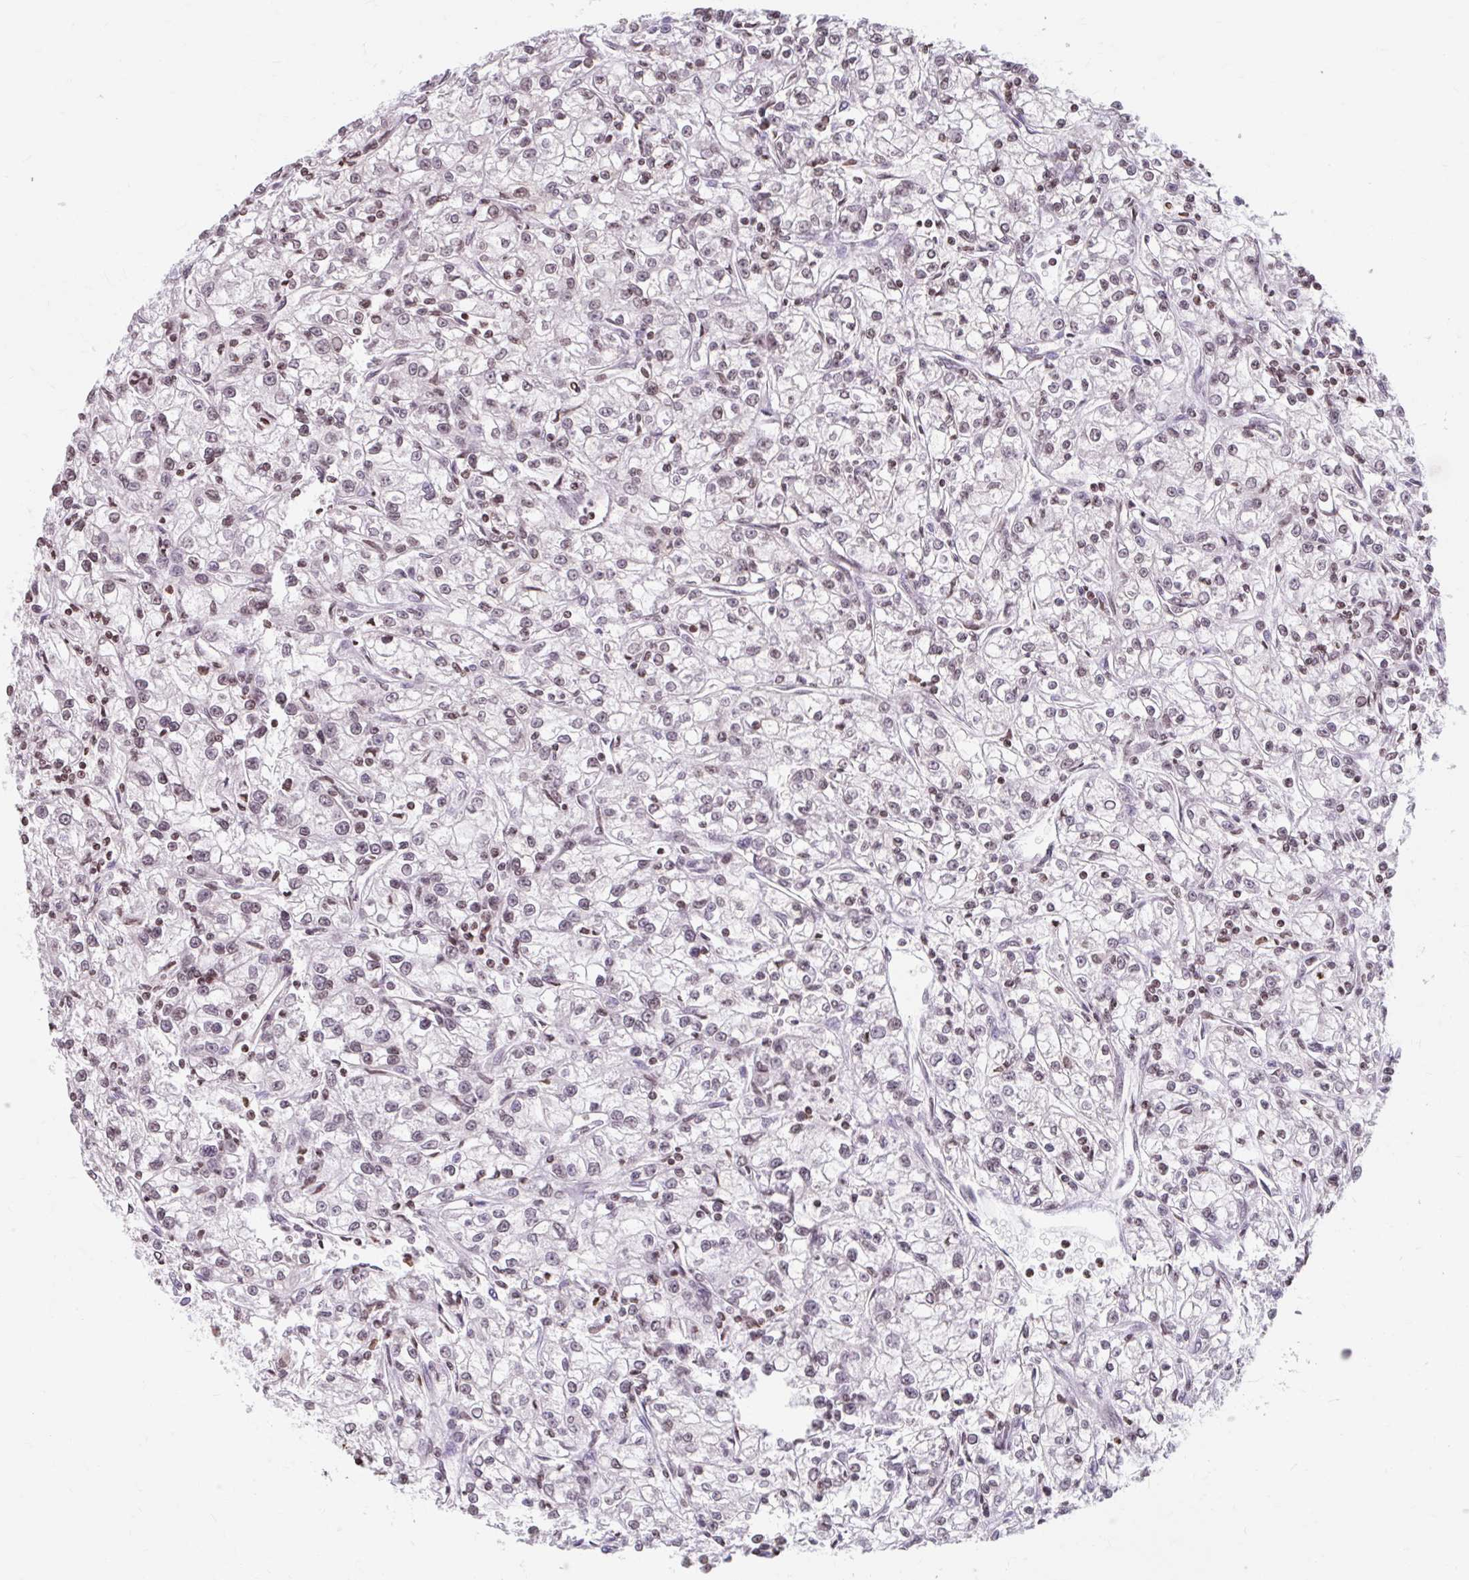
{"staining": {"intensity": "weak", "quantity": "25%-75%", "location": "nuclear"}, "tissue": "renal cancer", "cell_type": "Tumor cells", "image_type": "cancer", "snomed": [{"axis": "morphology", "description": "Adenocarcinoma, NOS"}, {"axis": "topography", "description": "Kidney"}], "caption": "Immunohistochemical staining of human renal adenocarcinoma exhibits weak nuclear protein positivity in about 25%-75% of tumor cells.", "gene": "ORC3", "patient": {"sex": "female", "age": 59}}